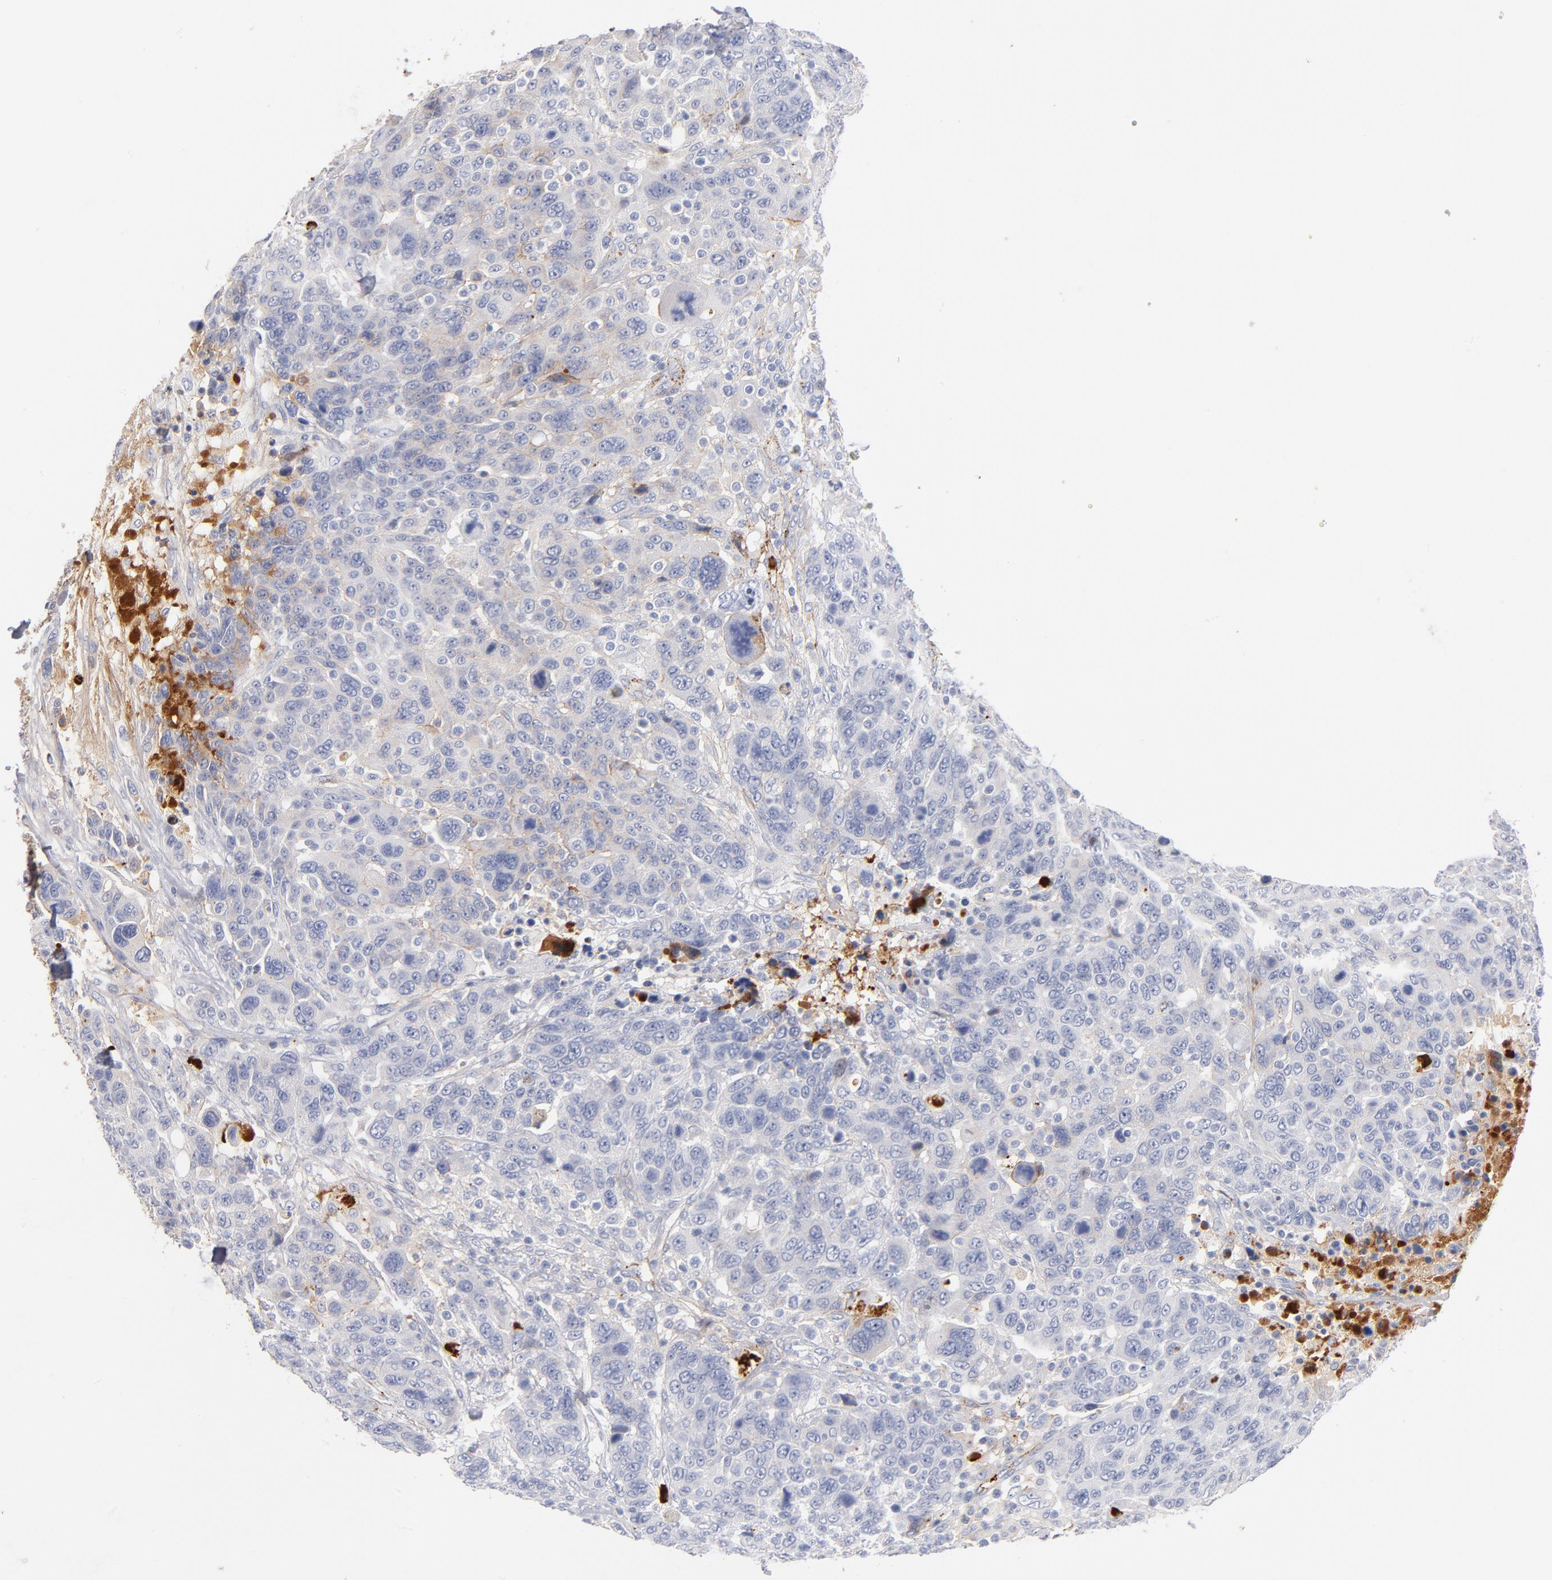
{"staining": {"intensity": "negative", "quantity": "none", "location": "none"}, "tissue": "breast cancer", "cell_type": "Tumor cells", "image_type": "cancer", "snomed": [{"axis": "morphology", "description": "Duct carcinoma"}, {"axis": "topography", "description": "Breast"}], "caption": "The image shows no significant expression in tumor cells of breast intraductal carcinoma.", "gene": "PLAT", "patient": {"sex": "female", "age": 37}}